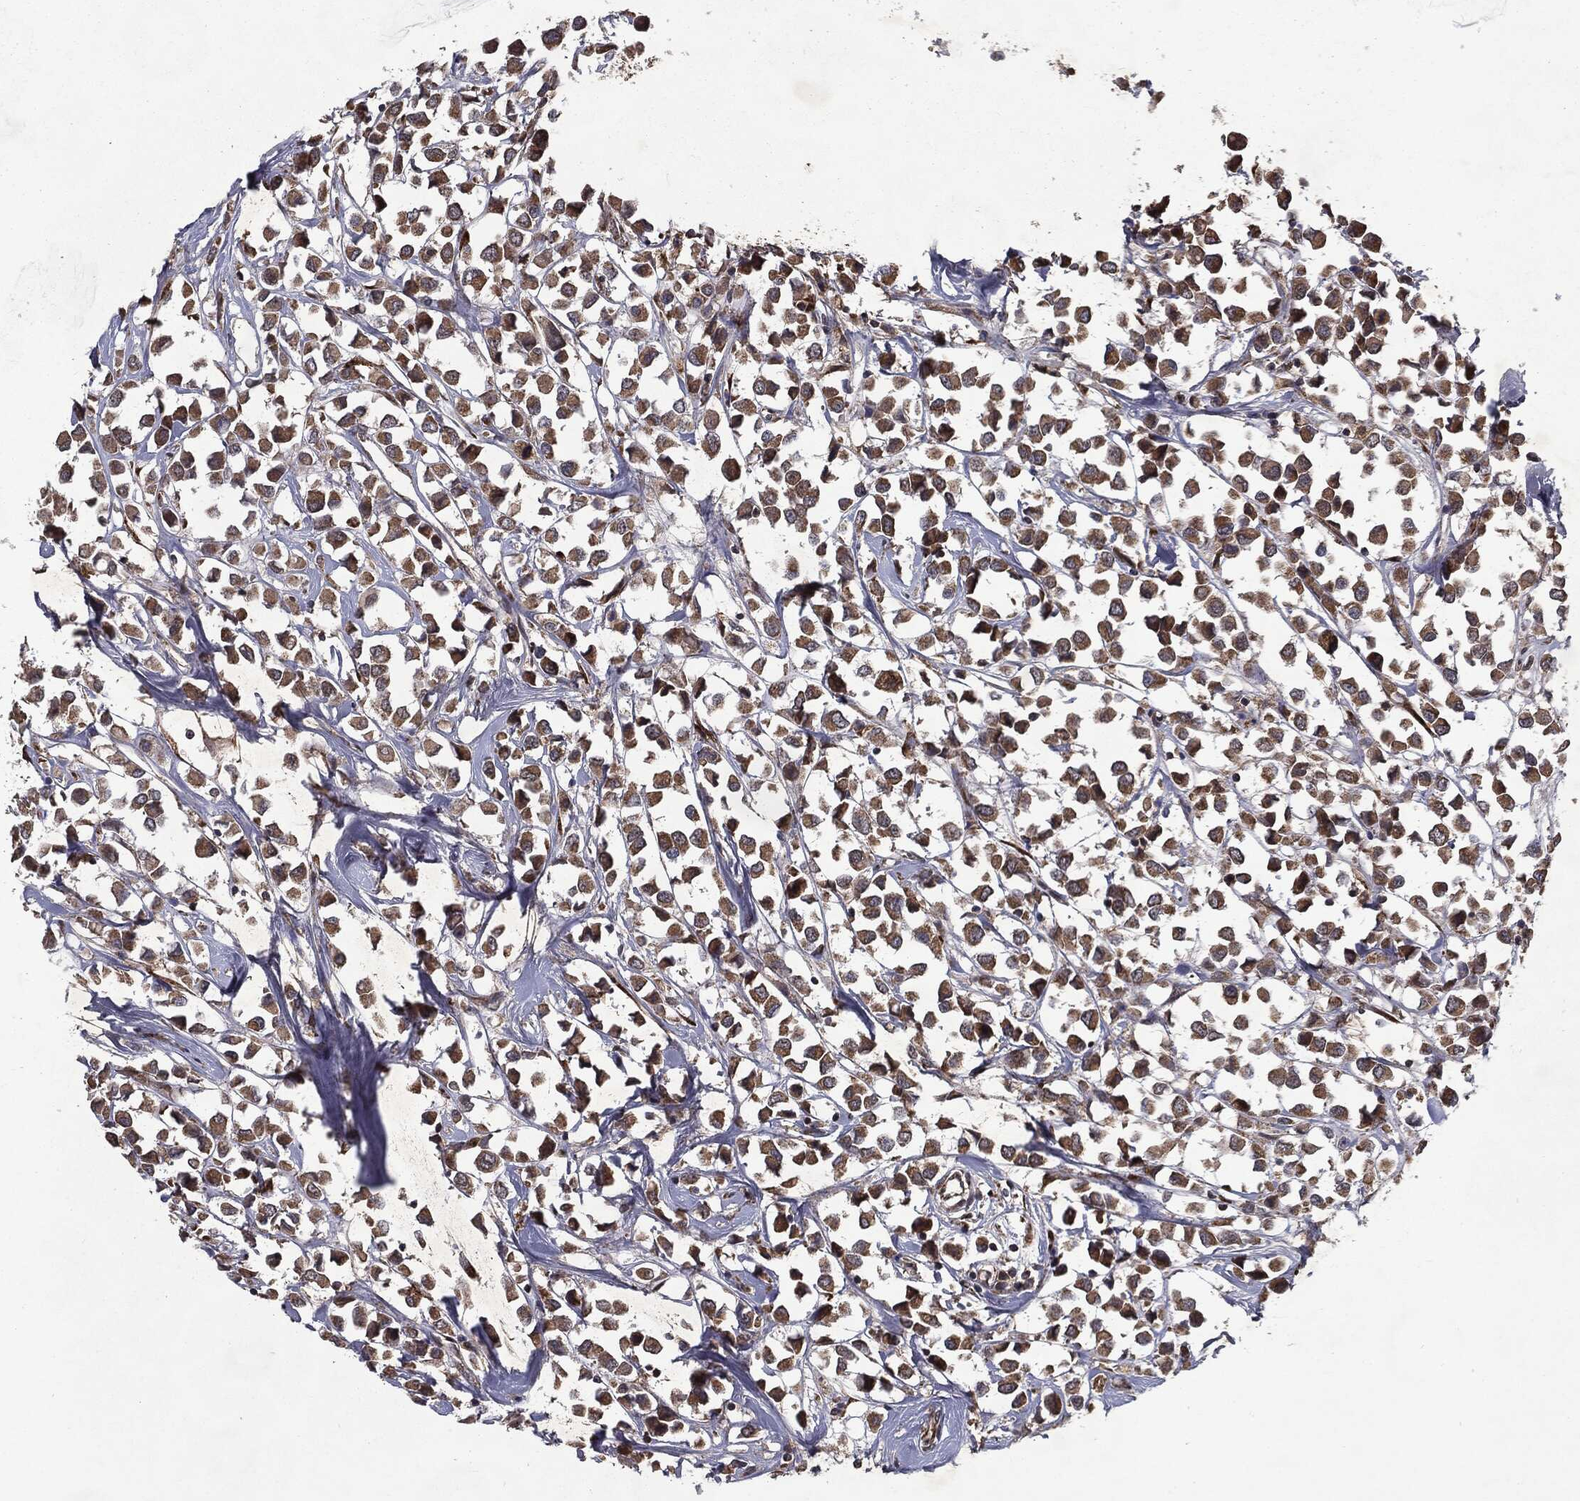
{"staining": {"intensity": "moderate", "quantity": ">75%", "location": "cytoplasmic/membranous"}, "tissue": "breast cancer", "cell_type": "Tumor cells", "image_type": "cancer", "snomed": [{"axis": "morphology", "description": "Duct carcinoma"}, {"axis": "topography", "description": "Breast"}], "caption": "A medium amount of moderate cytoplasmic/membranous staining is identified in approximately >75% of tumor cells in breast intraductal carcinoma tissue.", "gene": "HDAC5", "patient": {"sex": "female", "age": 61}}